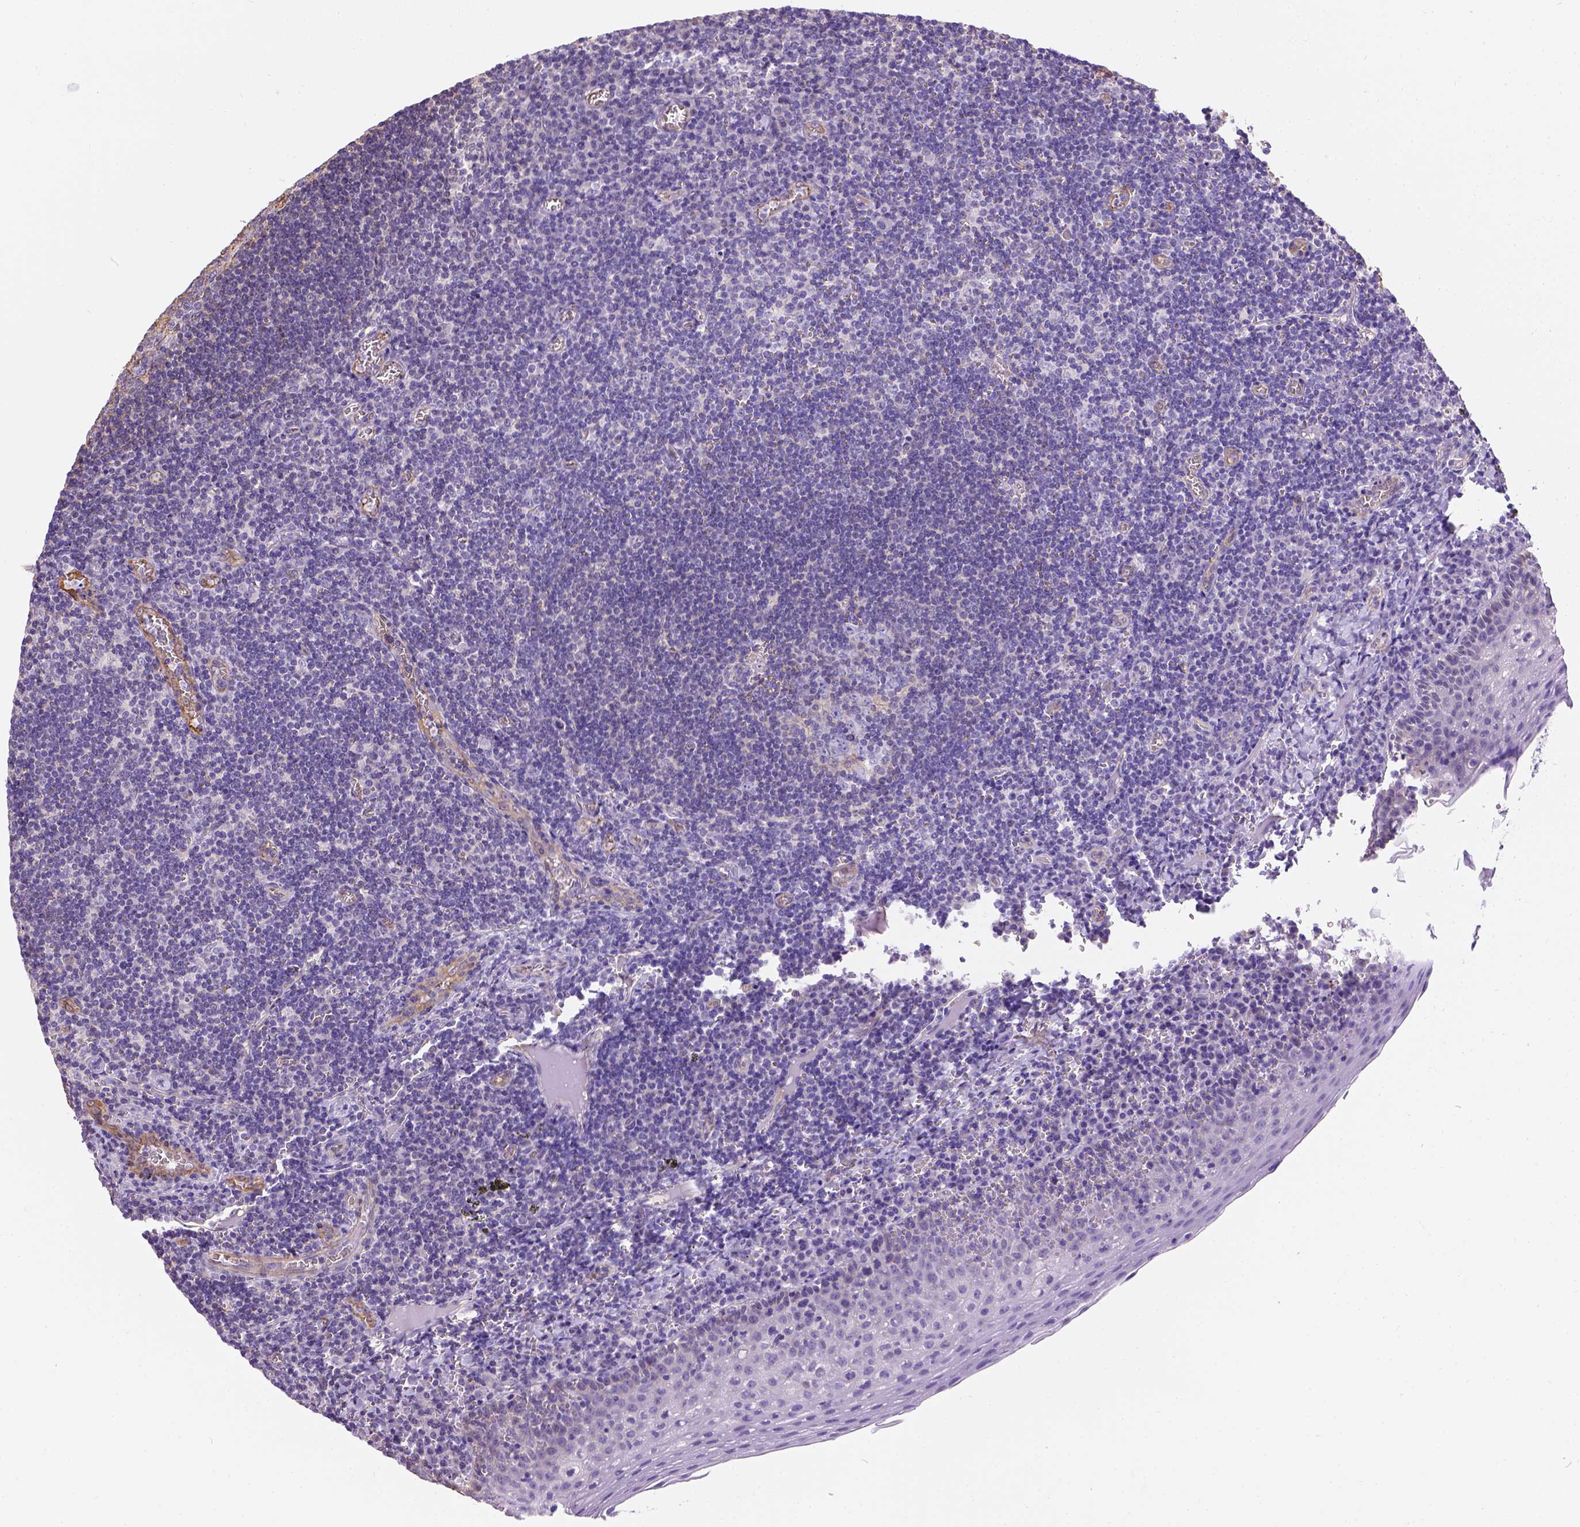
{"staining": {"intensity": "moderate", "quantity": "<25%", "location": "cytoplasmic/membranous"}, "tissue": "tonsil", "cell_type": "Germinal center cells", "image_type": "normal", "snomed": [{"axis": "morphology", "description": "Normal tissue, NOS"}, {"axis": "morphology", "description": "Inflammation, NOS"}, {"axis": "topography", "description": "Tonsil"}], "caption": "Immunohistochemistry of benign tonsil demonstrates low levels of moderate cytoplasmic/membranous staining in approximately <25% of germinal center cells.", "gene": "PHF7", "patient": {"sex": "female", "age": 31}}